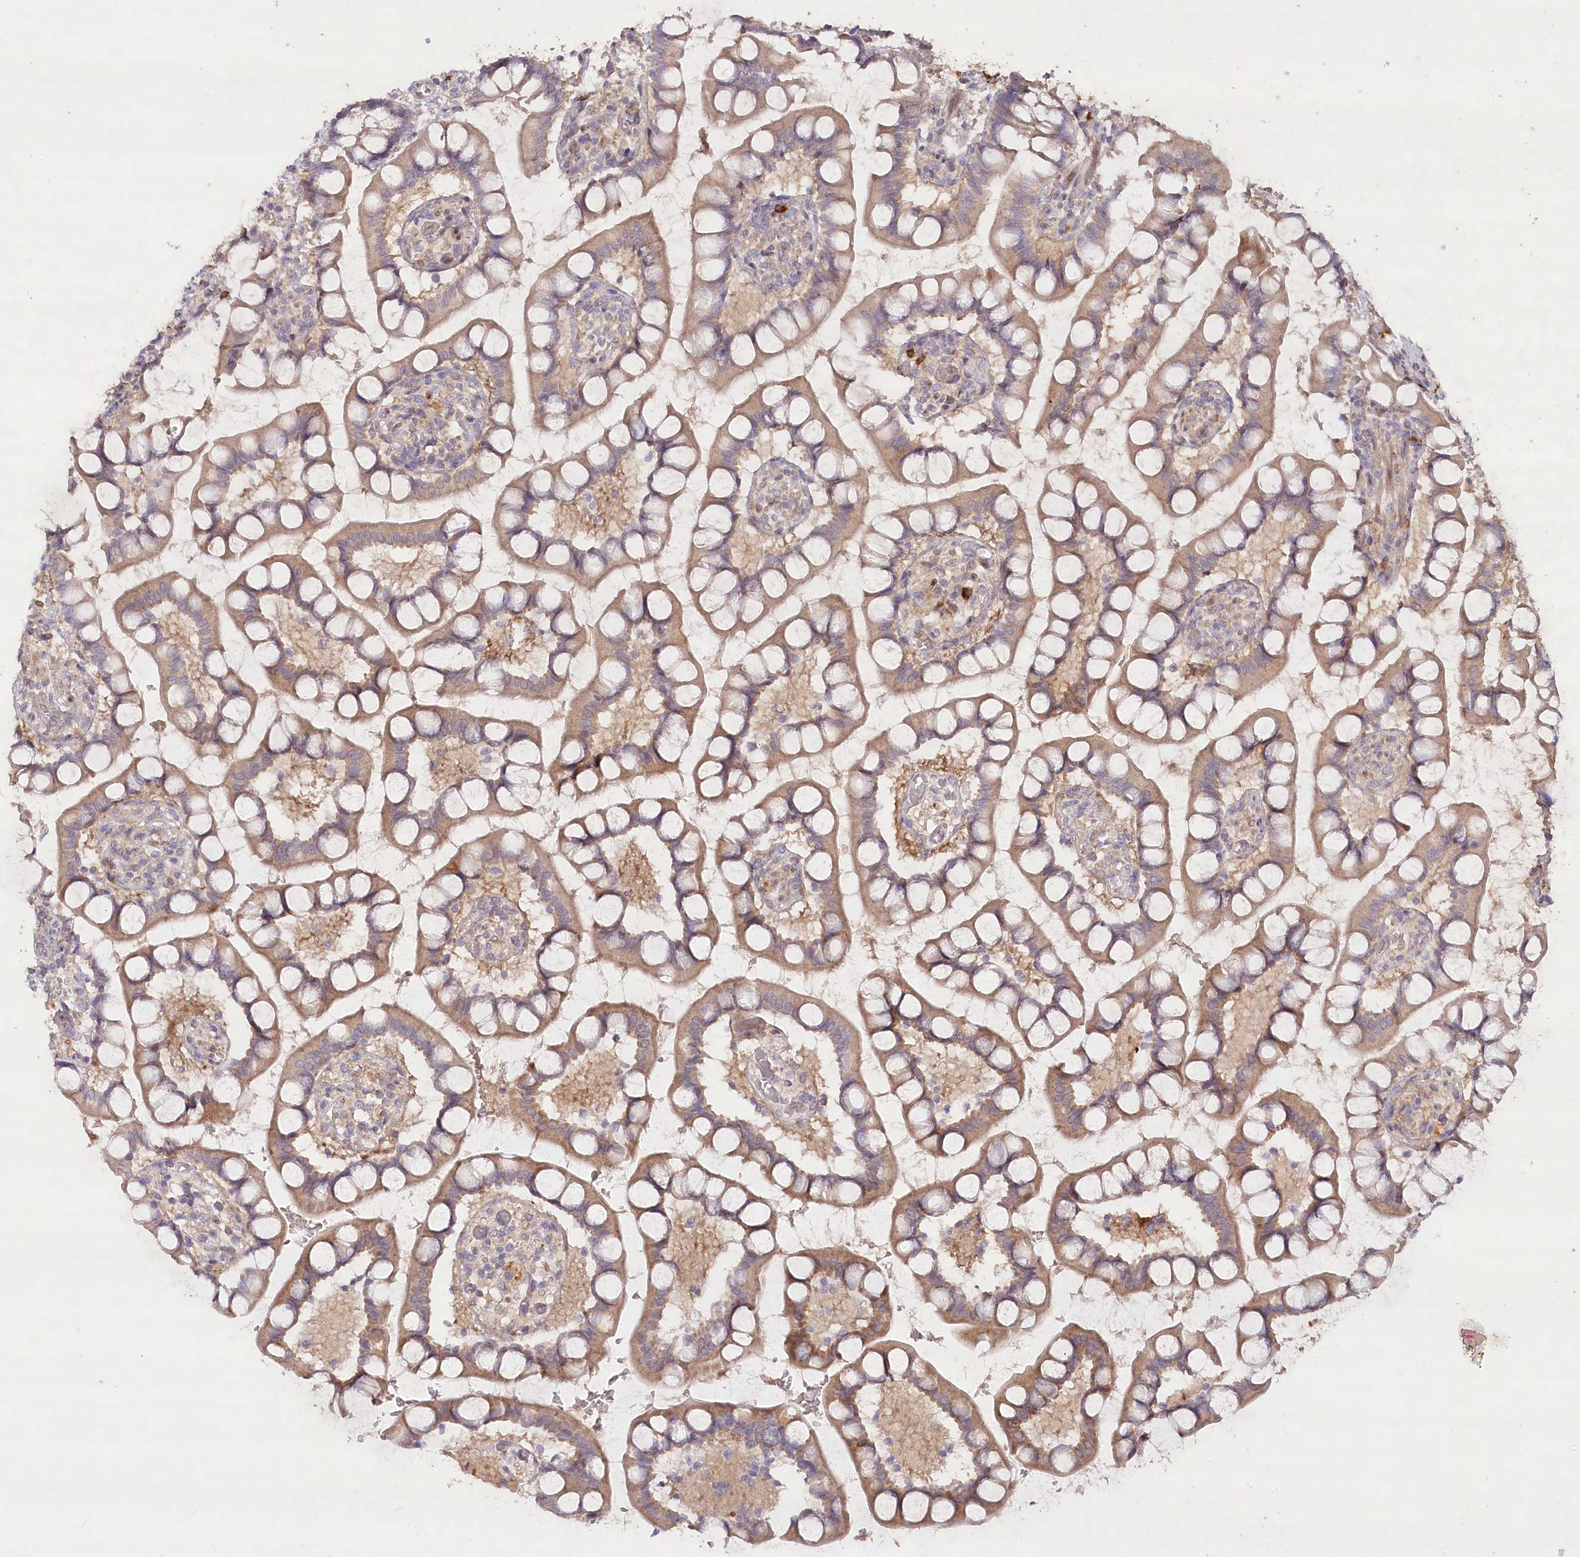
{"staining": {"intensity": "strong", "quantity": "25%-75%", "location": "cytoplasmic/membranous"}, "tissue": "small intestine", "cell_type": "Glandular cells", "image_type": "normal", "snomed": [{"axis": "morphology", "description": "Normal tissue, NOS"}, {"axis": "topography", "description": "Small intestine"}], "caption": "A high-resolution histopathology image shows immunohistochemistry (IHC) staining of benign small intestine, which demonstrates strong cytoplasmic/membranous expression in approximately 25%-75% of glandular cells.", "gene": "IRAK1BP1", "patient": {"sex": "male", "age": 52}}